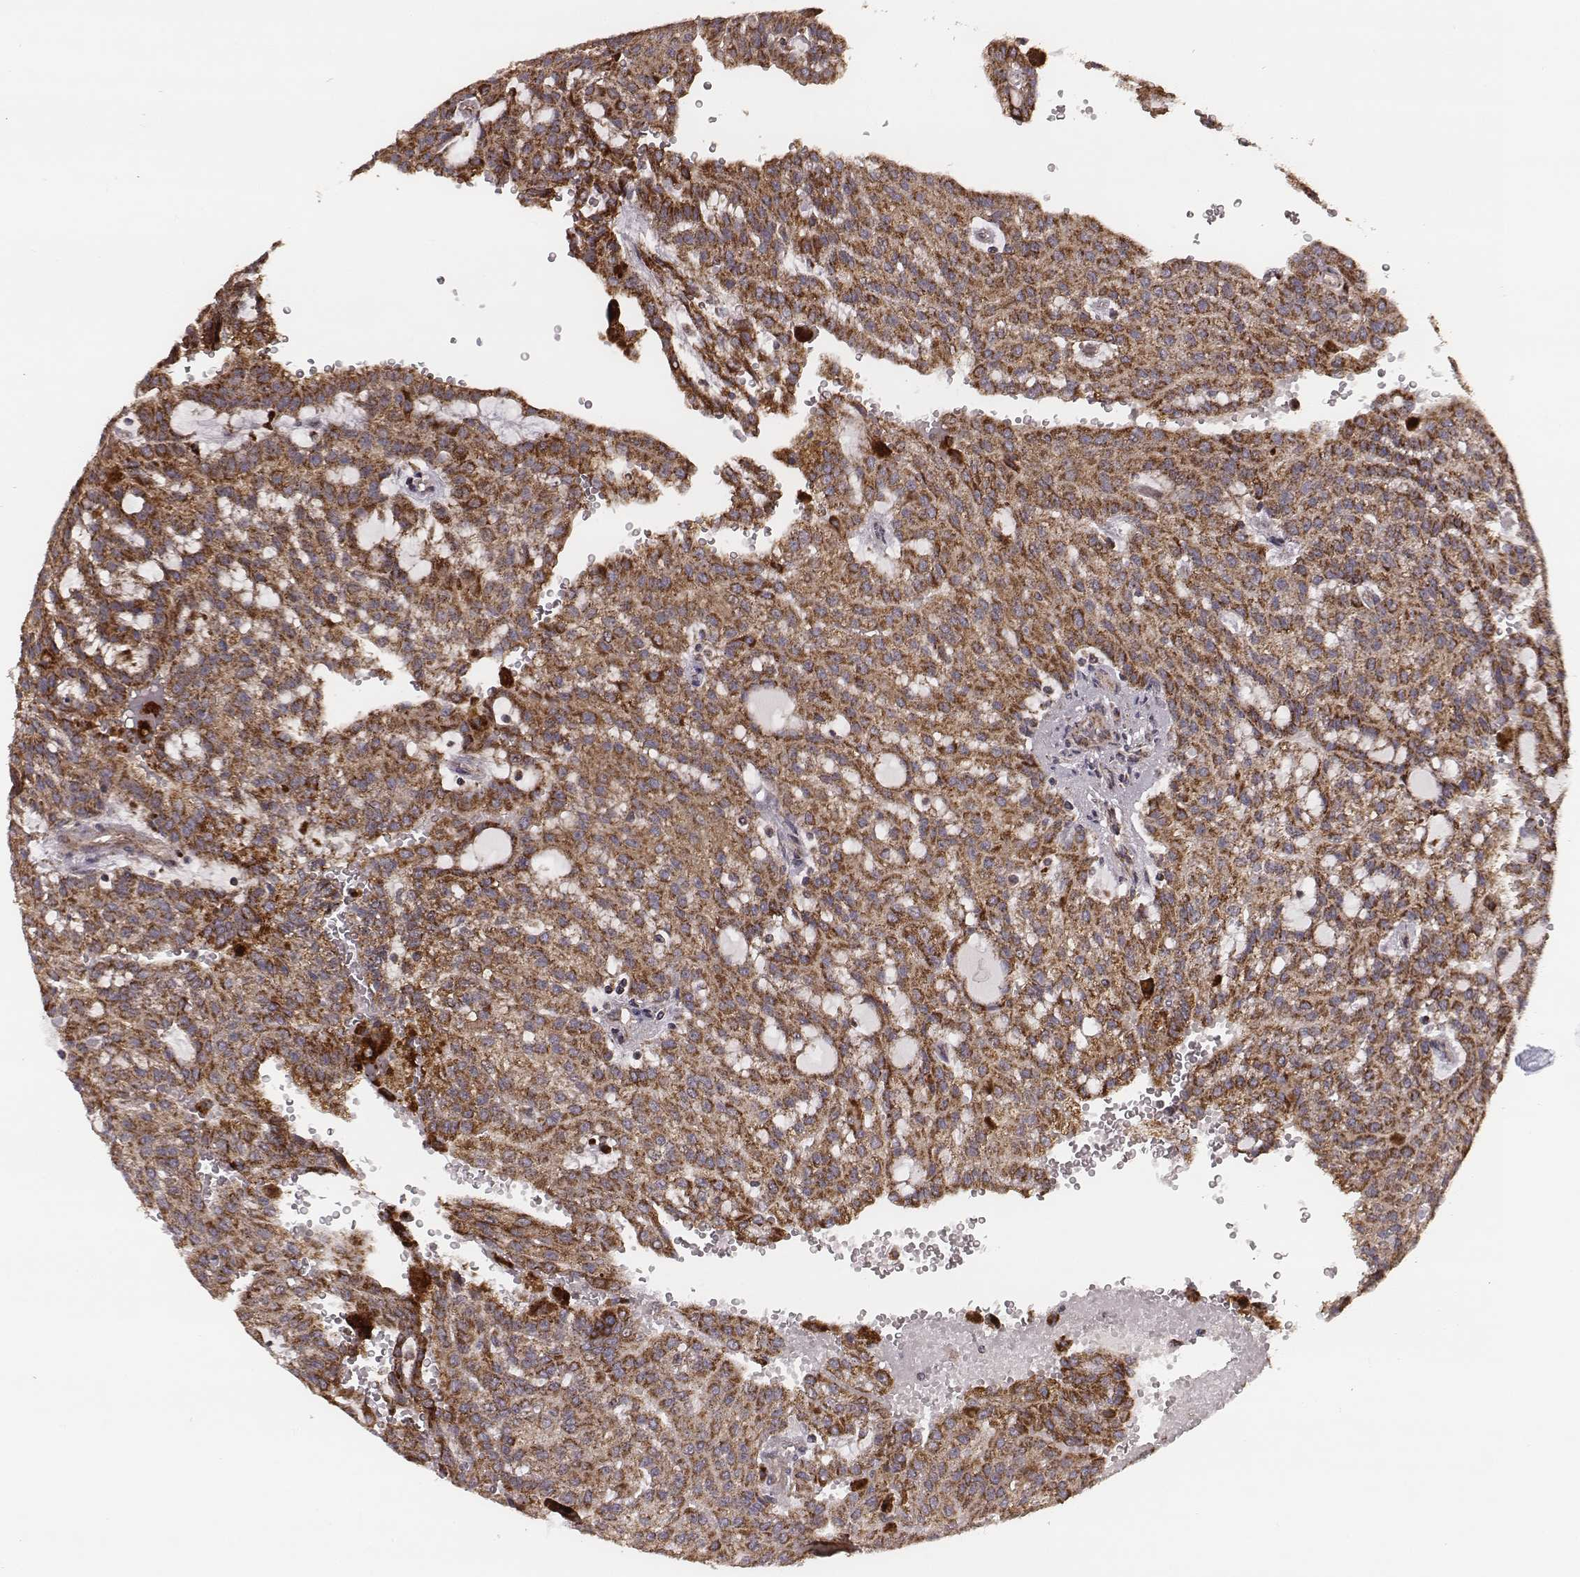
{"staining": {"intensity": "moderate", "quantity": ">75%", "location": "cytoplasmic/membranous"}, "tissue": "renal cancer", "cell_type": "Tumor cells", "image_type": "cancer", "snomed": [{"axis": "morphology", "description": "Adenocarcinoma, NOS"}, {"axis": "topography", "description": "Kidney"}], "caption": "Adenocarcinoma (renal) stained with a brown dye reveals moderate cytoplasmic/membranous positive expression in about >75% of tumor cells.", "gene": "ZDHHC21", "patient": {"sex": "male", "age": 63}}